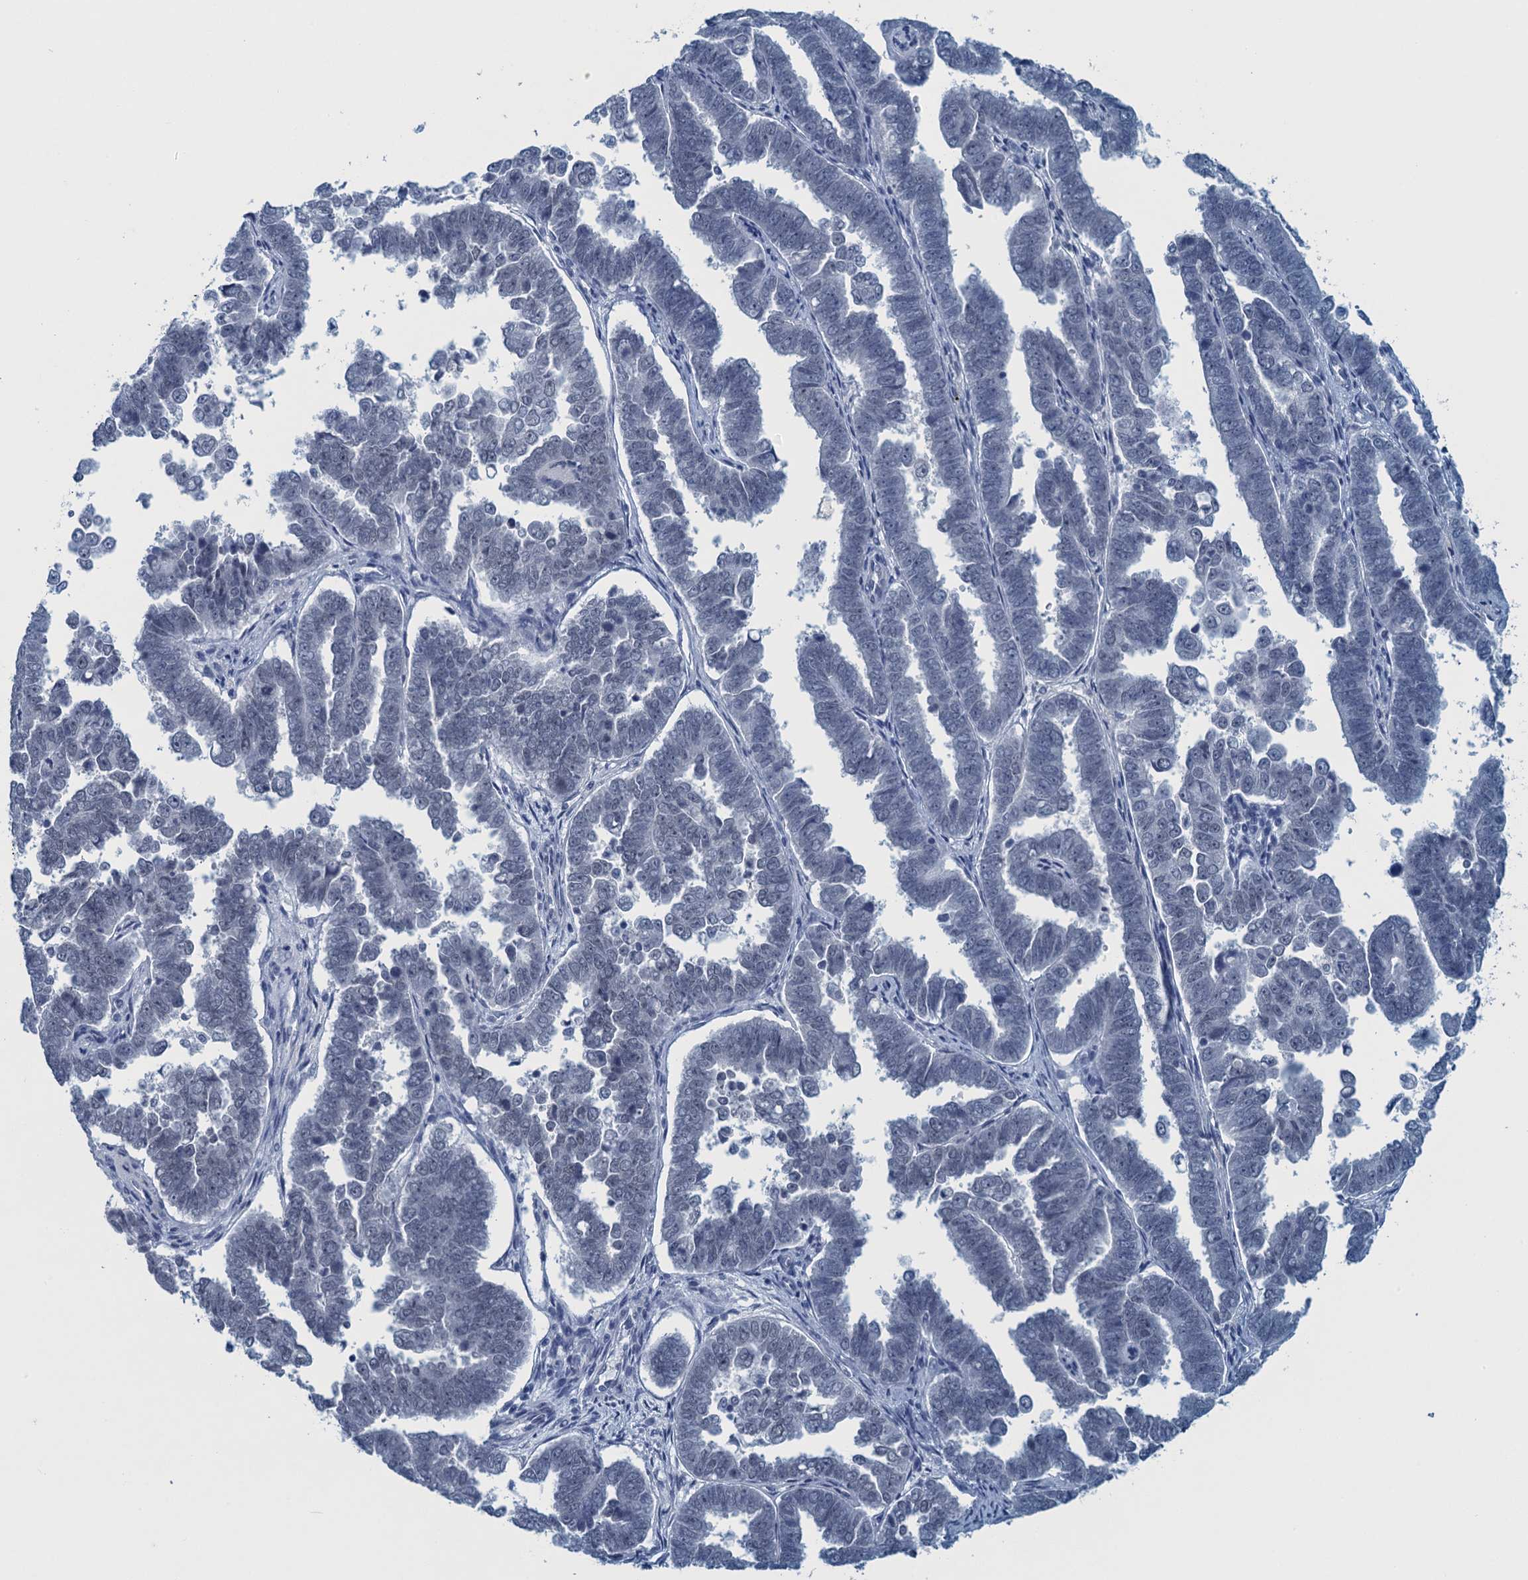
{"staining": {"intensity": "negative", "quantity": "none", "location": "none"}, "tissue": "endometrial cancer", "cell_type": "Tumor cells", "image_type": "cancer", "snomed": [{"axis": "morphology", "description": "Adenocarcinoma, NOS"}, {"axis": "topography", "description": "Endometrium"}], "caption": "IHC micrograph of adenocarcinoma (endometrial) stained for a protein (brown), which demonstrates no staining in tumor cells.", "gene": "ENSG00000131152", "patient": {"sex": "female", "age": 75}}